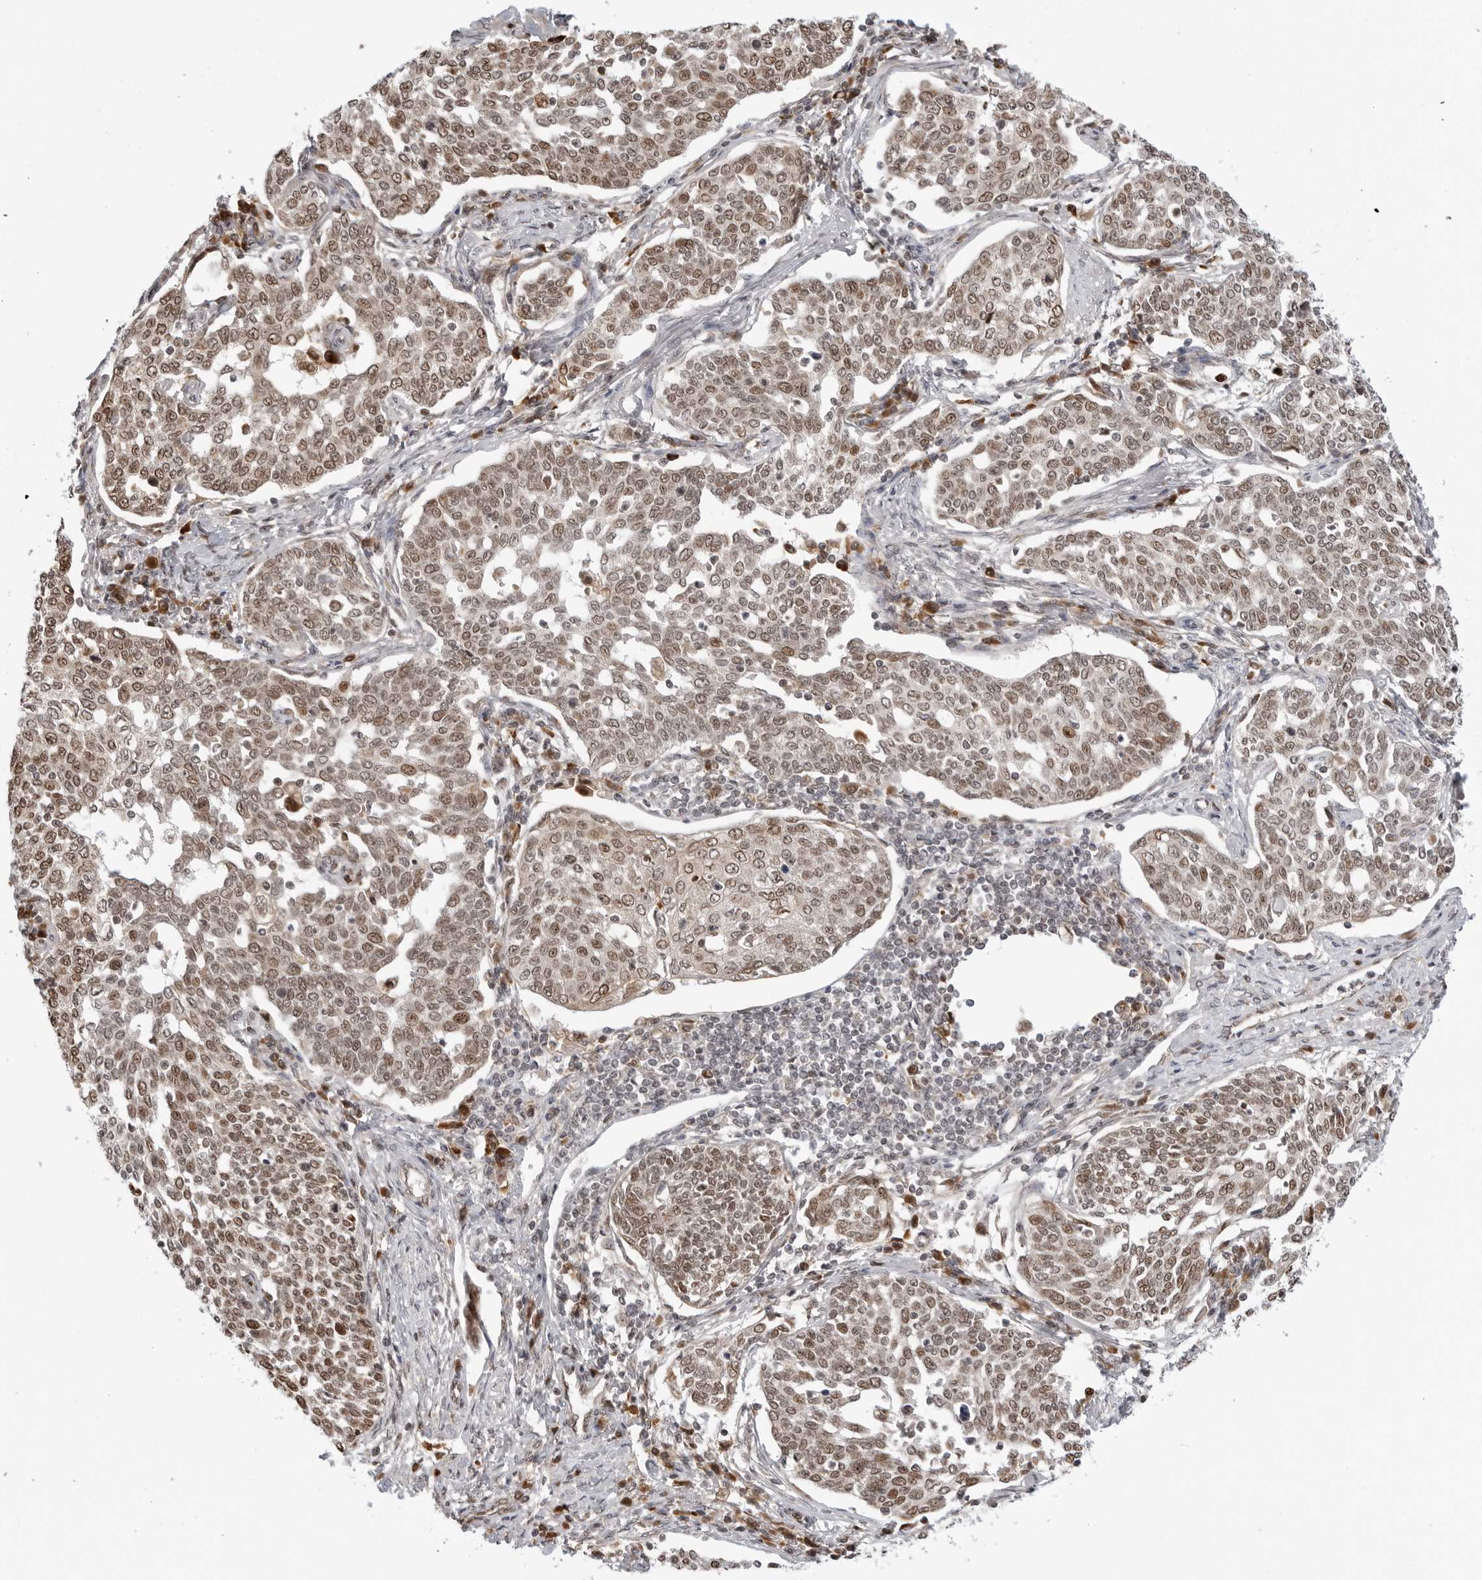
{"staining": {"intensity": "moderate", "quantity": ">75%", "location": "nuclear"}, "tissue": "cervical cancer", "cell_type": "Tumor cells", "image_type": "cancer", "snomed": [{"axis": "morphology", "description": "Squamous cell carcinoma, NOS"}, {"axis": "topography", "description": "Cervix"}], "caption": "Immunohistochemistry (IHC) of cervical squamous cell carcinoma reveals medium levels of moderate nuclear positivity in about >75% of tumor cells. The staining was performed using DAB (3,3'-diaminobenzidine) to visualize the protein expression in brown, while the nuclei were stained in blue with hematoxylin (Magnification: 20x).", "gene": "TIPRL", "patient": {"sex": "female", "age": 34}}